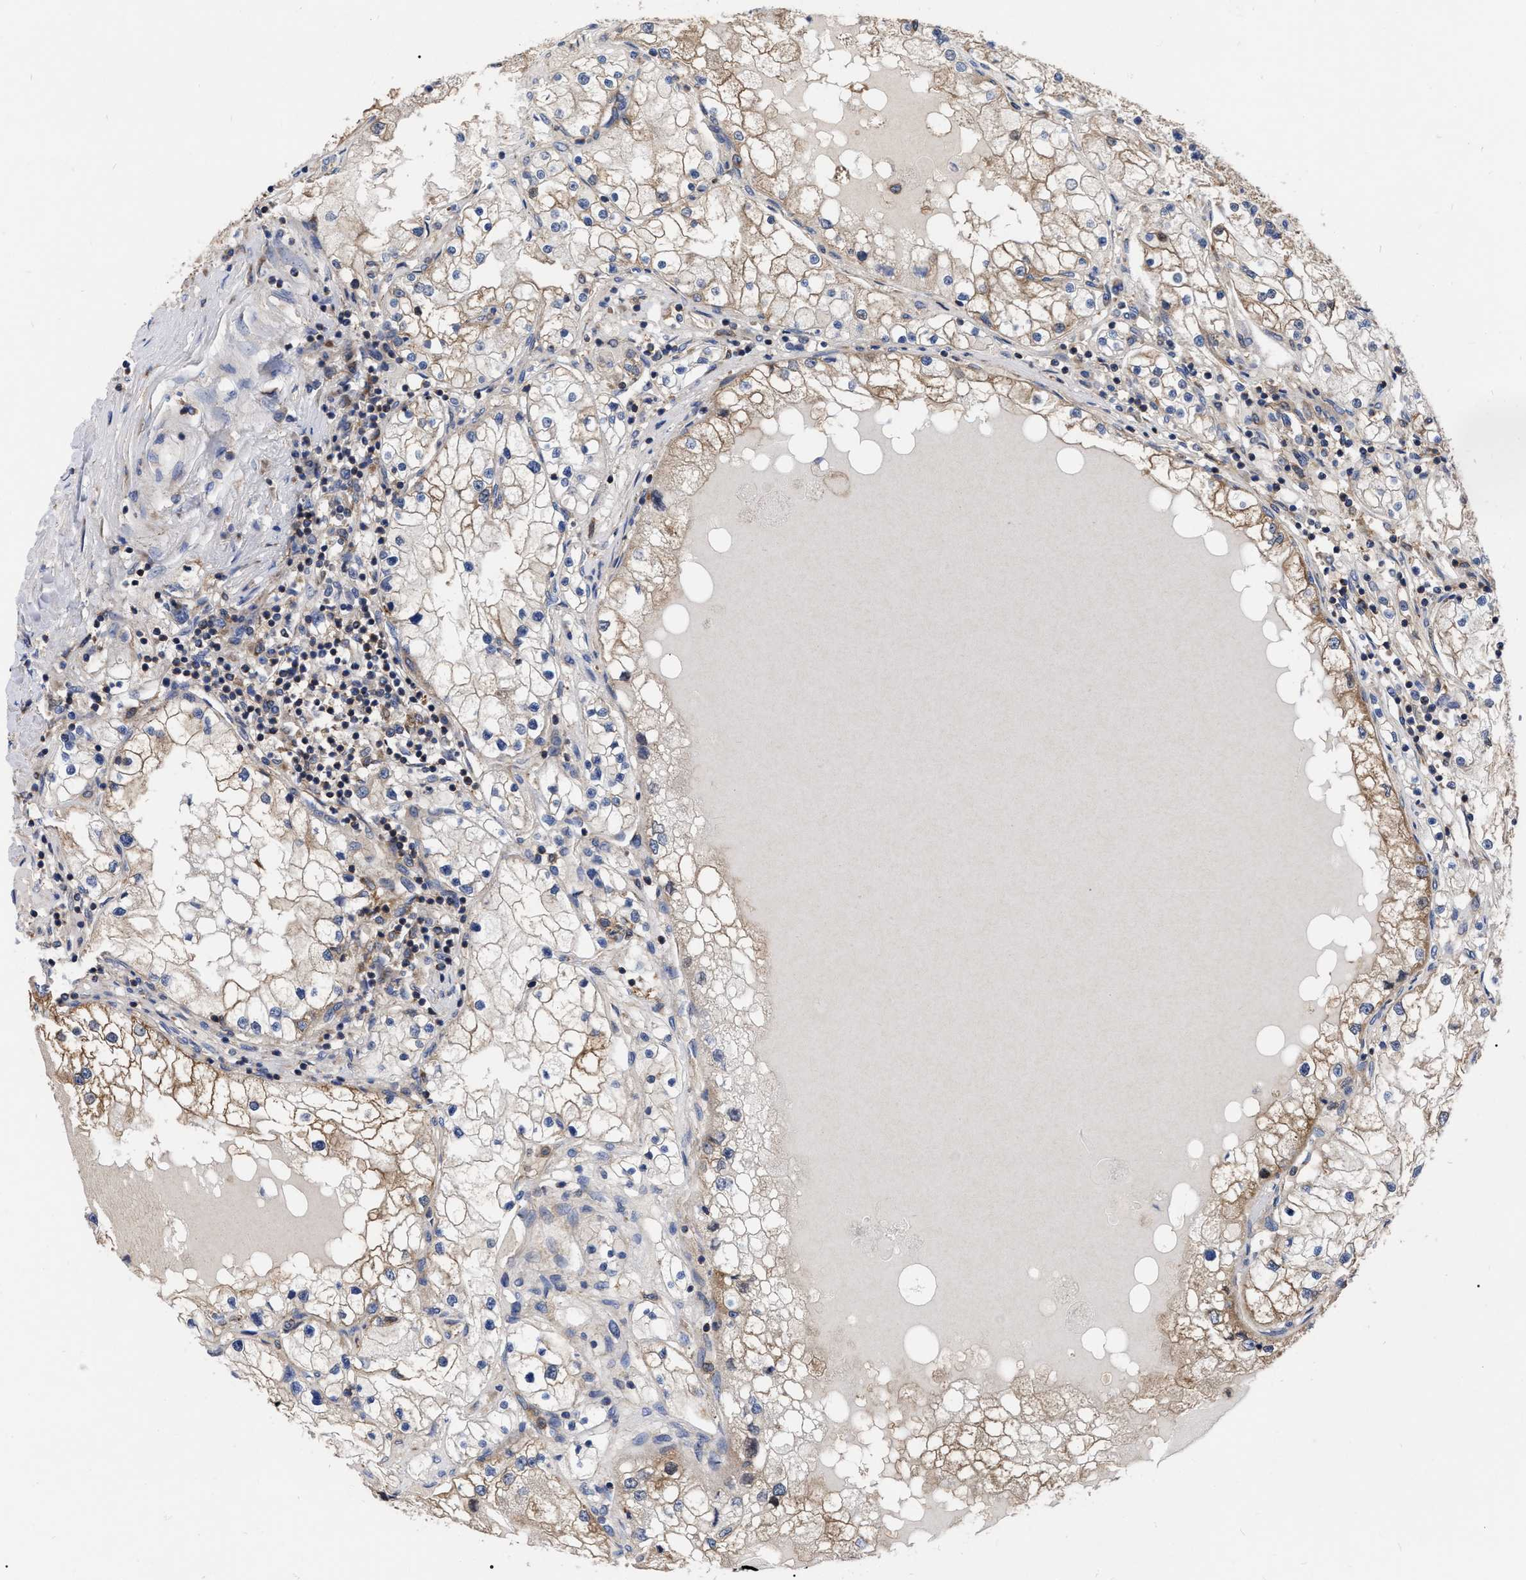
{"staining": {"intensity": "moderate", "quantity": ">75%", "location": "cytoplasmic/membranous"}, "tissue": "renal cancer", "cell_type": "Tumor cells", "image_type": "cancer", "snomed": [{"axis": "morphology", "description": "Adenocarcinoma, NOS"}, {"axis": "topography", "description": "Kidney"}], "caption": "Renal cancer (adenocarcinoma) was stained to show a protein in brown. There is medium levels of moderate cytoplasmic/membranous positivity in about >75% of tumor cells.", "gene": "CDKN2C", "patient": {"sex": "male", "age": 68}}